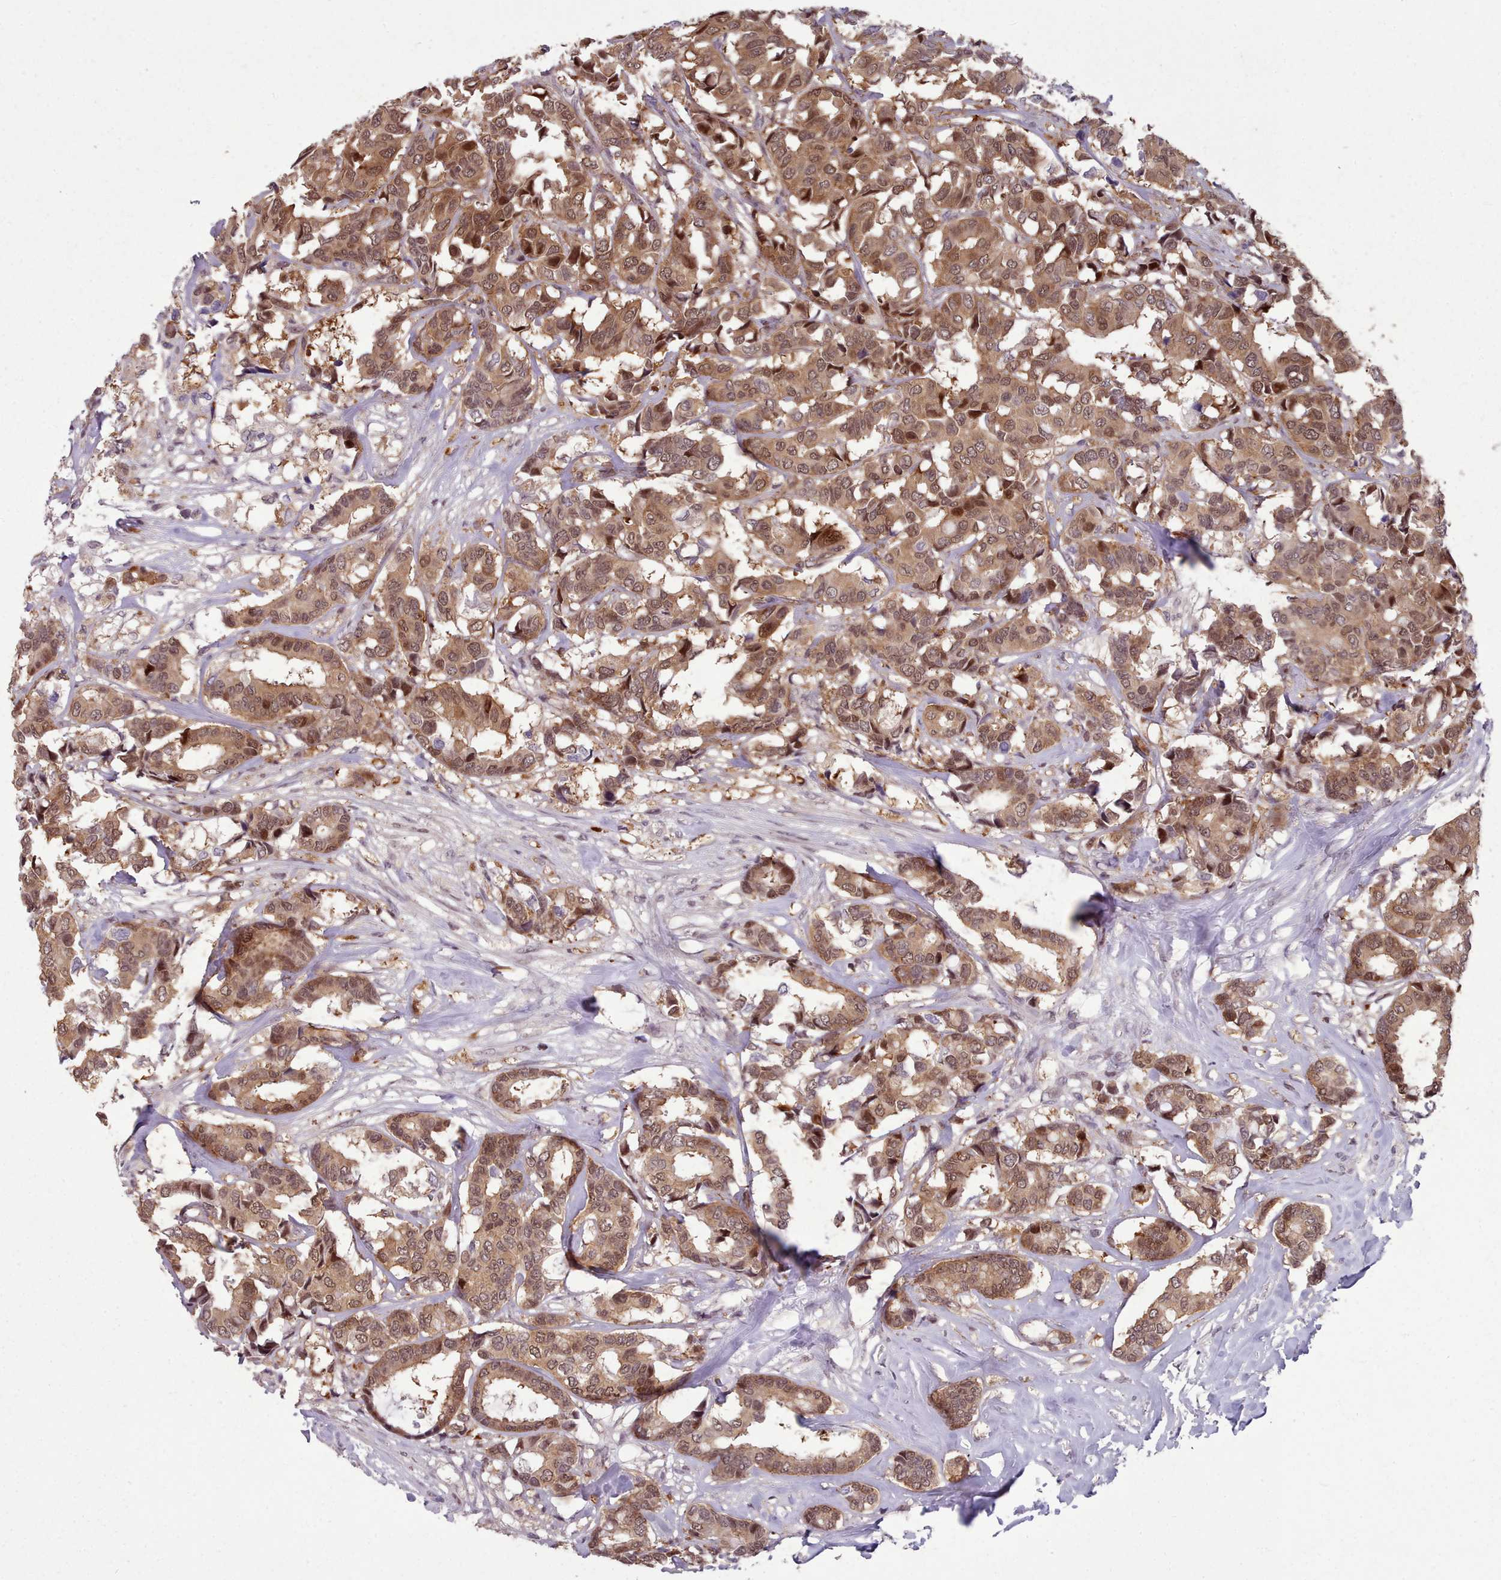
{"staining": {"intensity": "moderate", "quantity": ">75%", "location": "cytoplasmic/membranous,nuclear"}, "tissue": "breast cancer", "cell_type": "Tumor cells", "image_type": "cancer", "snomed": [{"axis": "morphology", "description": "Normal tissue, NOS"}, {"axis": "morphology", "description": "Duct carcinoma"}, {"axis": "topography", "description": "Breast"}], "caption": "Immunohistochemical staining of breast infiltrating ductal carcinoma exhibits medium levels of moderate cytoplasmic/membranous and nuclear staining in about >75% of tumor cells.", "gene": "ENSA", "patient": {"sex": "female", "age": 87}}